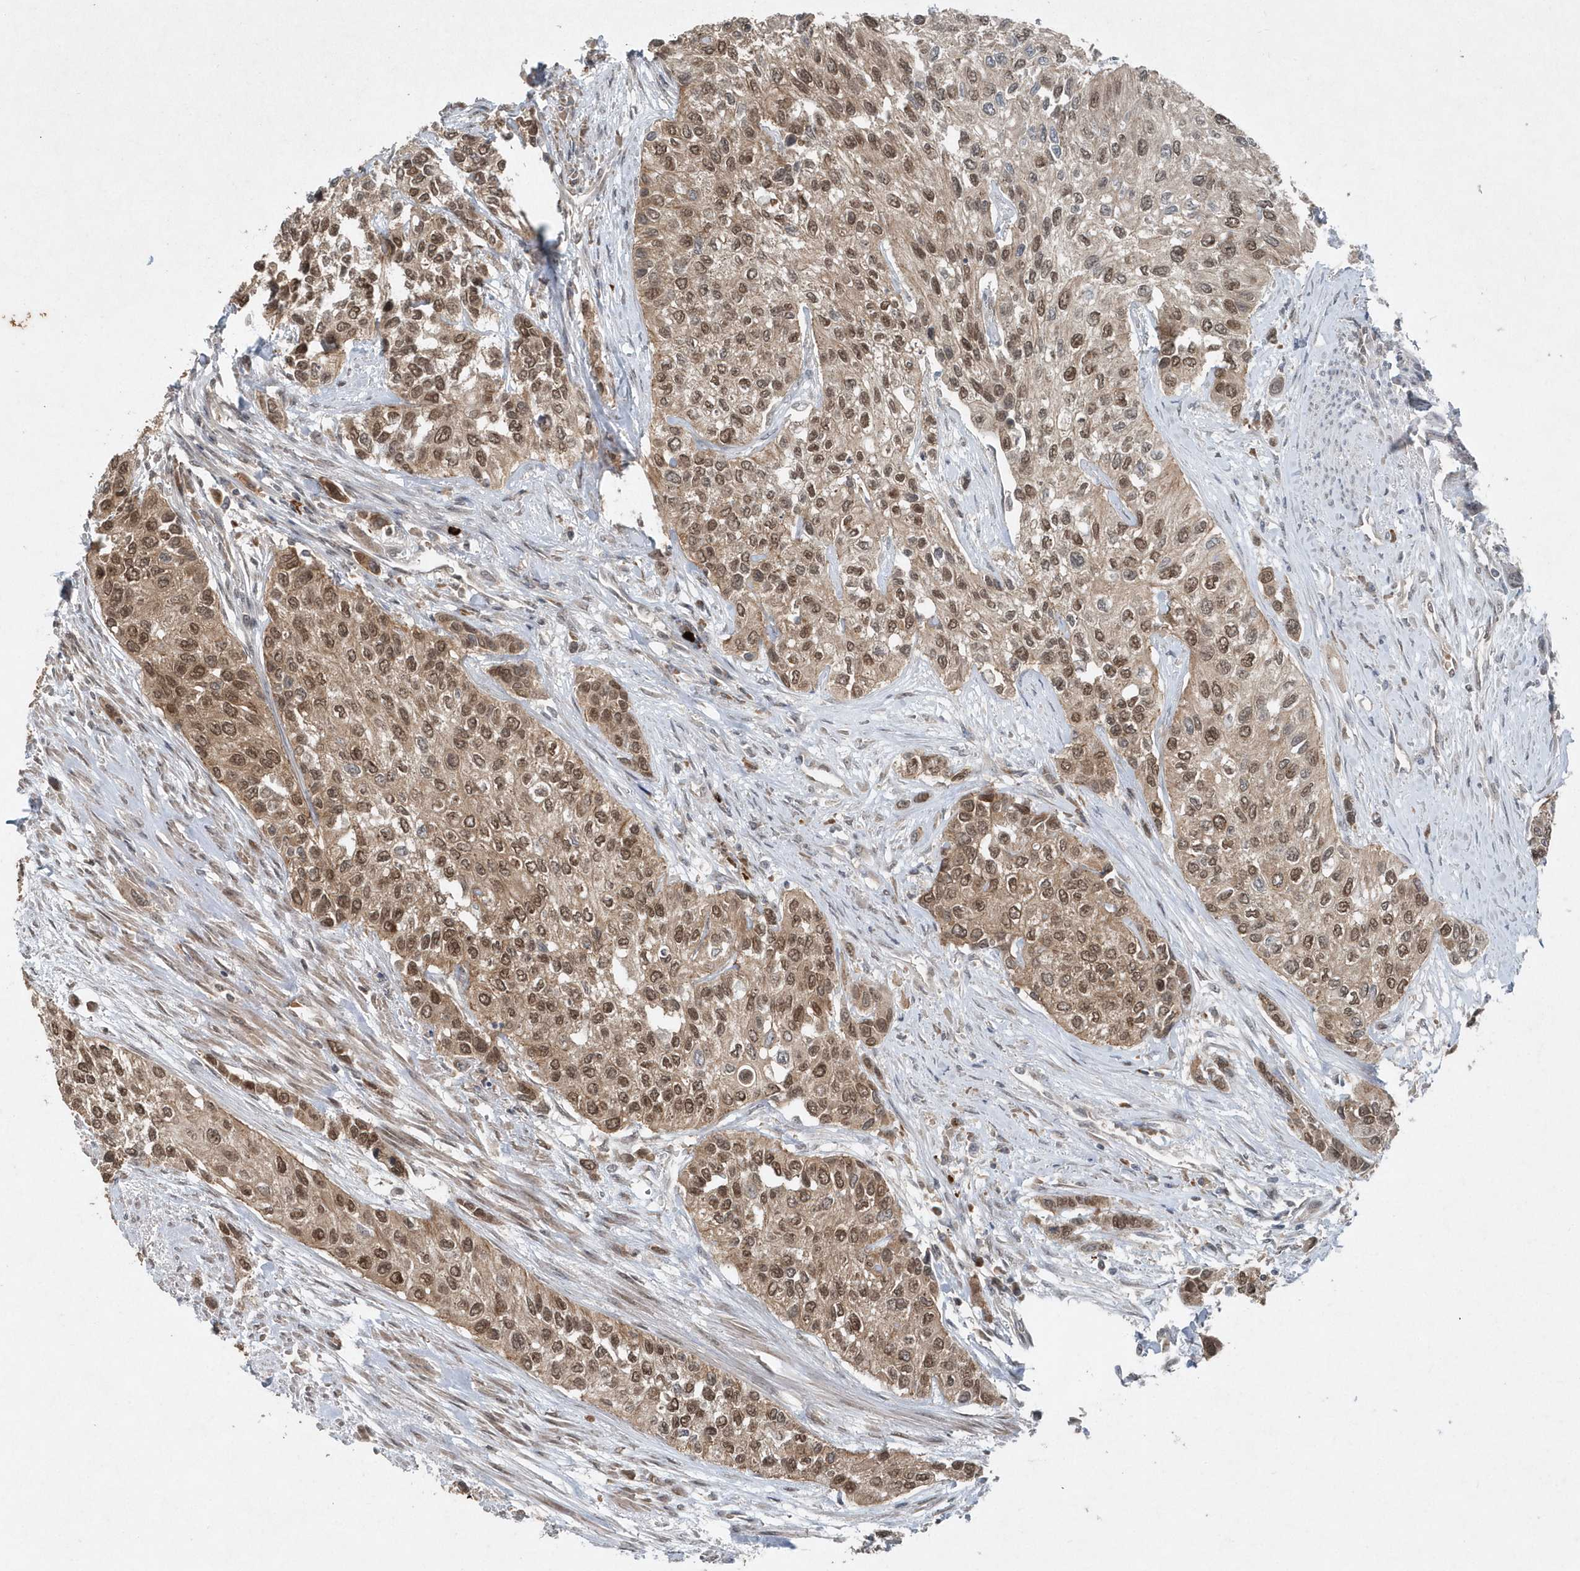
{"staining": {"intensity": "moderate", "quantity": ">75%", "location": "nuclear"}, "tissue": "urothelial cancer", "cell_type": "Tumor cells", "image_type": "cancer", "snomed": [{"axis": "morphology", "description": "Normal tissue, NOS"}, {"axis": "morphology", "description": "Urothelial carcinoma, High grade"}, {"axis": "topography", "description": "Vascular tissue"}, {"axis": "topography", "description": "Urinary bladder"}], "caption": "Immunohistochemistry photomicrograph of neoplastic tissue: urothelial cancer stained using immunohistochemistry exhibits medium levels of moderate protein expression localized specifically in the nuclear of tumor cells, appearing as a nuclear brown color.", "gene": "QTRT2", "patient": {"sex": "female", "age": 56}}